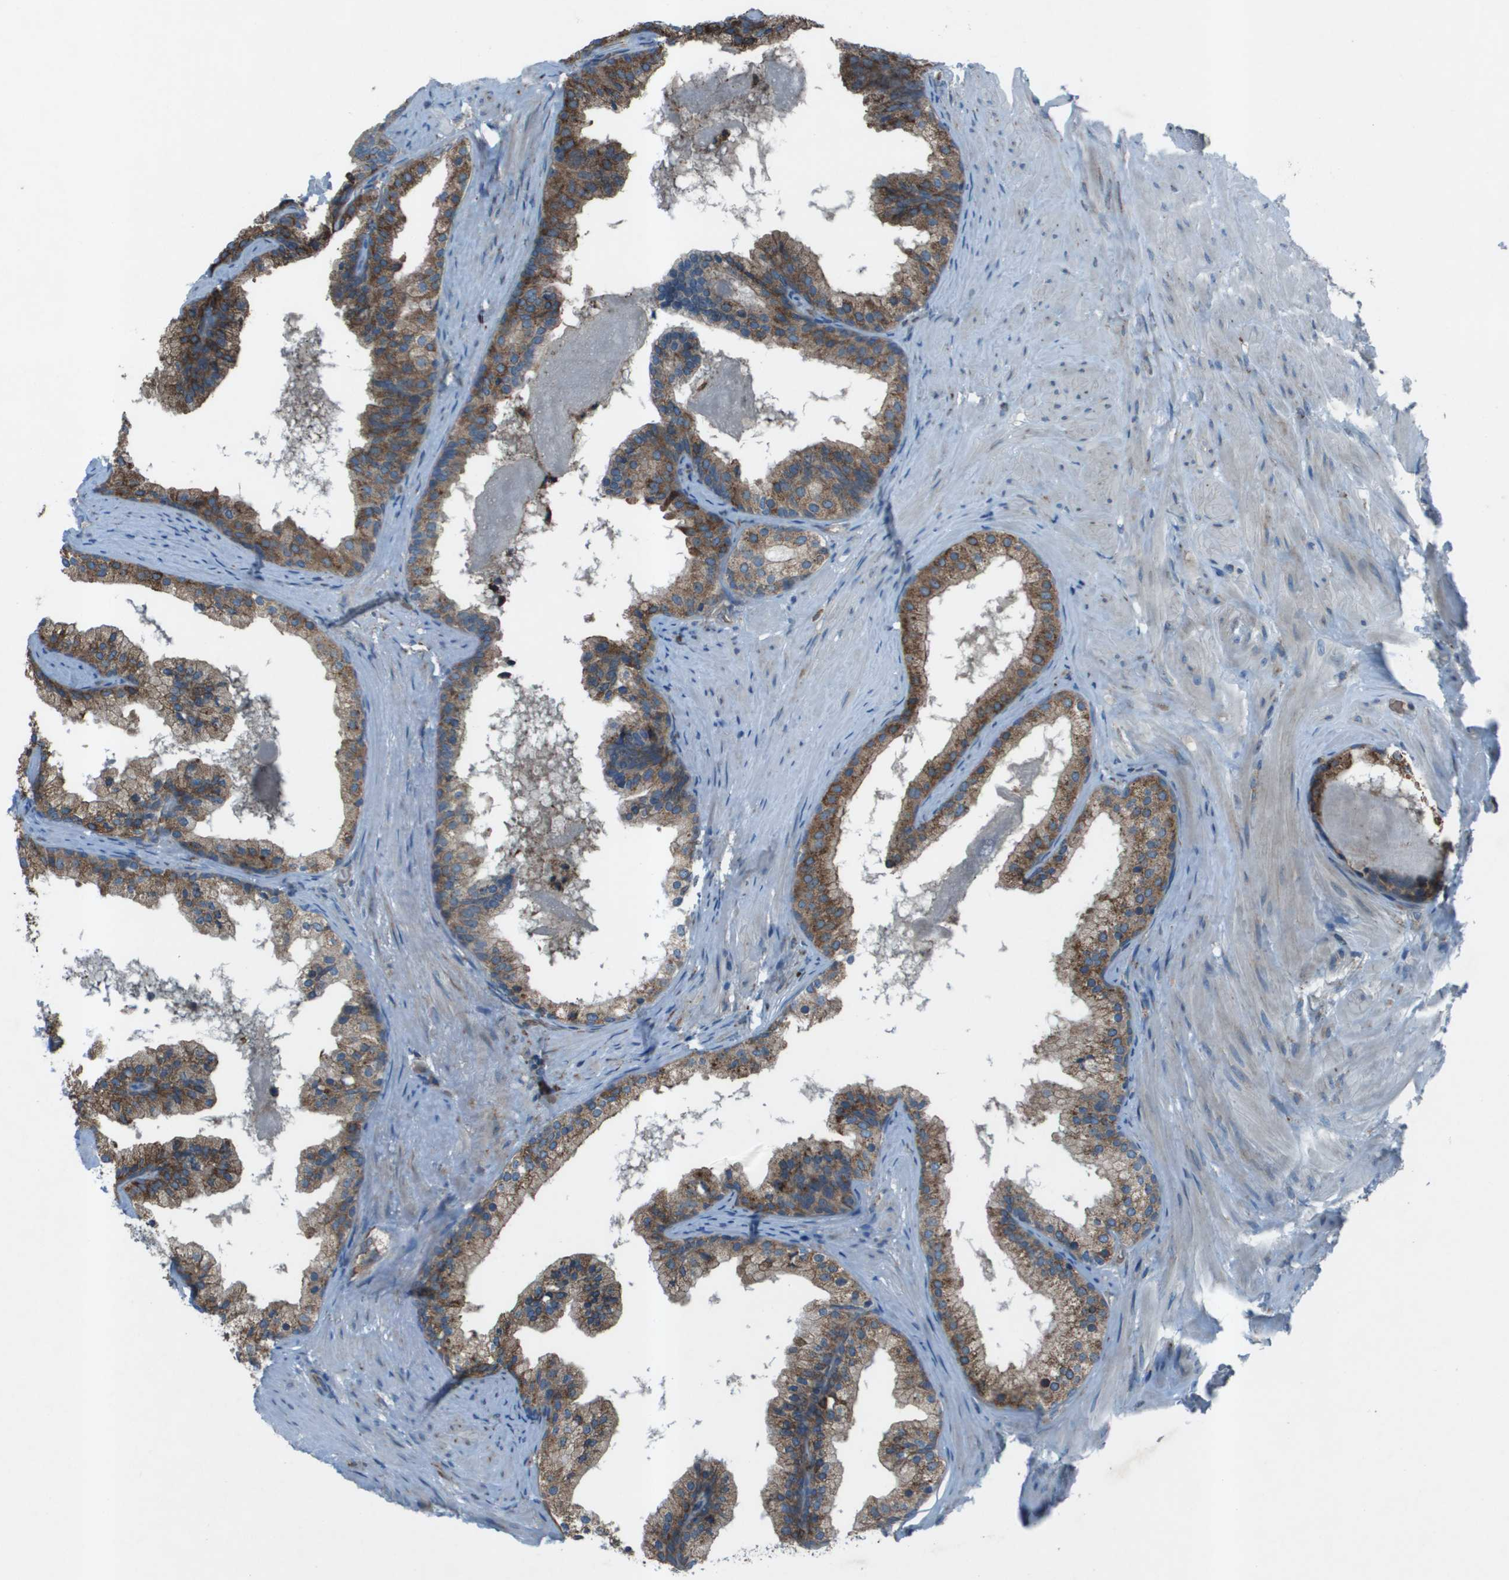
{"staining": {"intensity": "moderate", "quantity": ">75%", "location": "cytoplasmic/membranous"}, "tissue": "prostate cancer", "cell_type": "Tumor cells", "image_type": "cancer", "snomed": [{"axis": "morphology", "description": "Adenocarcinoma, Low grade"}, {"axis": "topography", "description": "Prostate"}], "caption": "Protein staining shows moderate cytoplasmic/membranous positivity in approximately >75% of tumor cells in prostate cancer (low-grade adenocarcinoma).", "gene": "UTS2", "patient": {"sex": "male", "age": 69}}